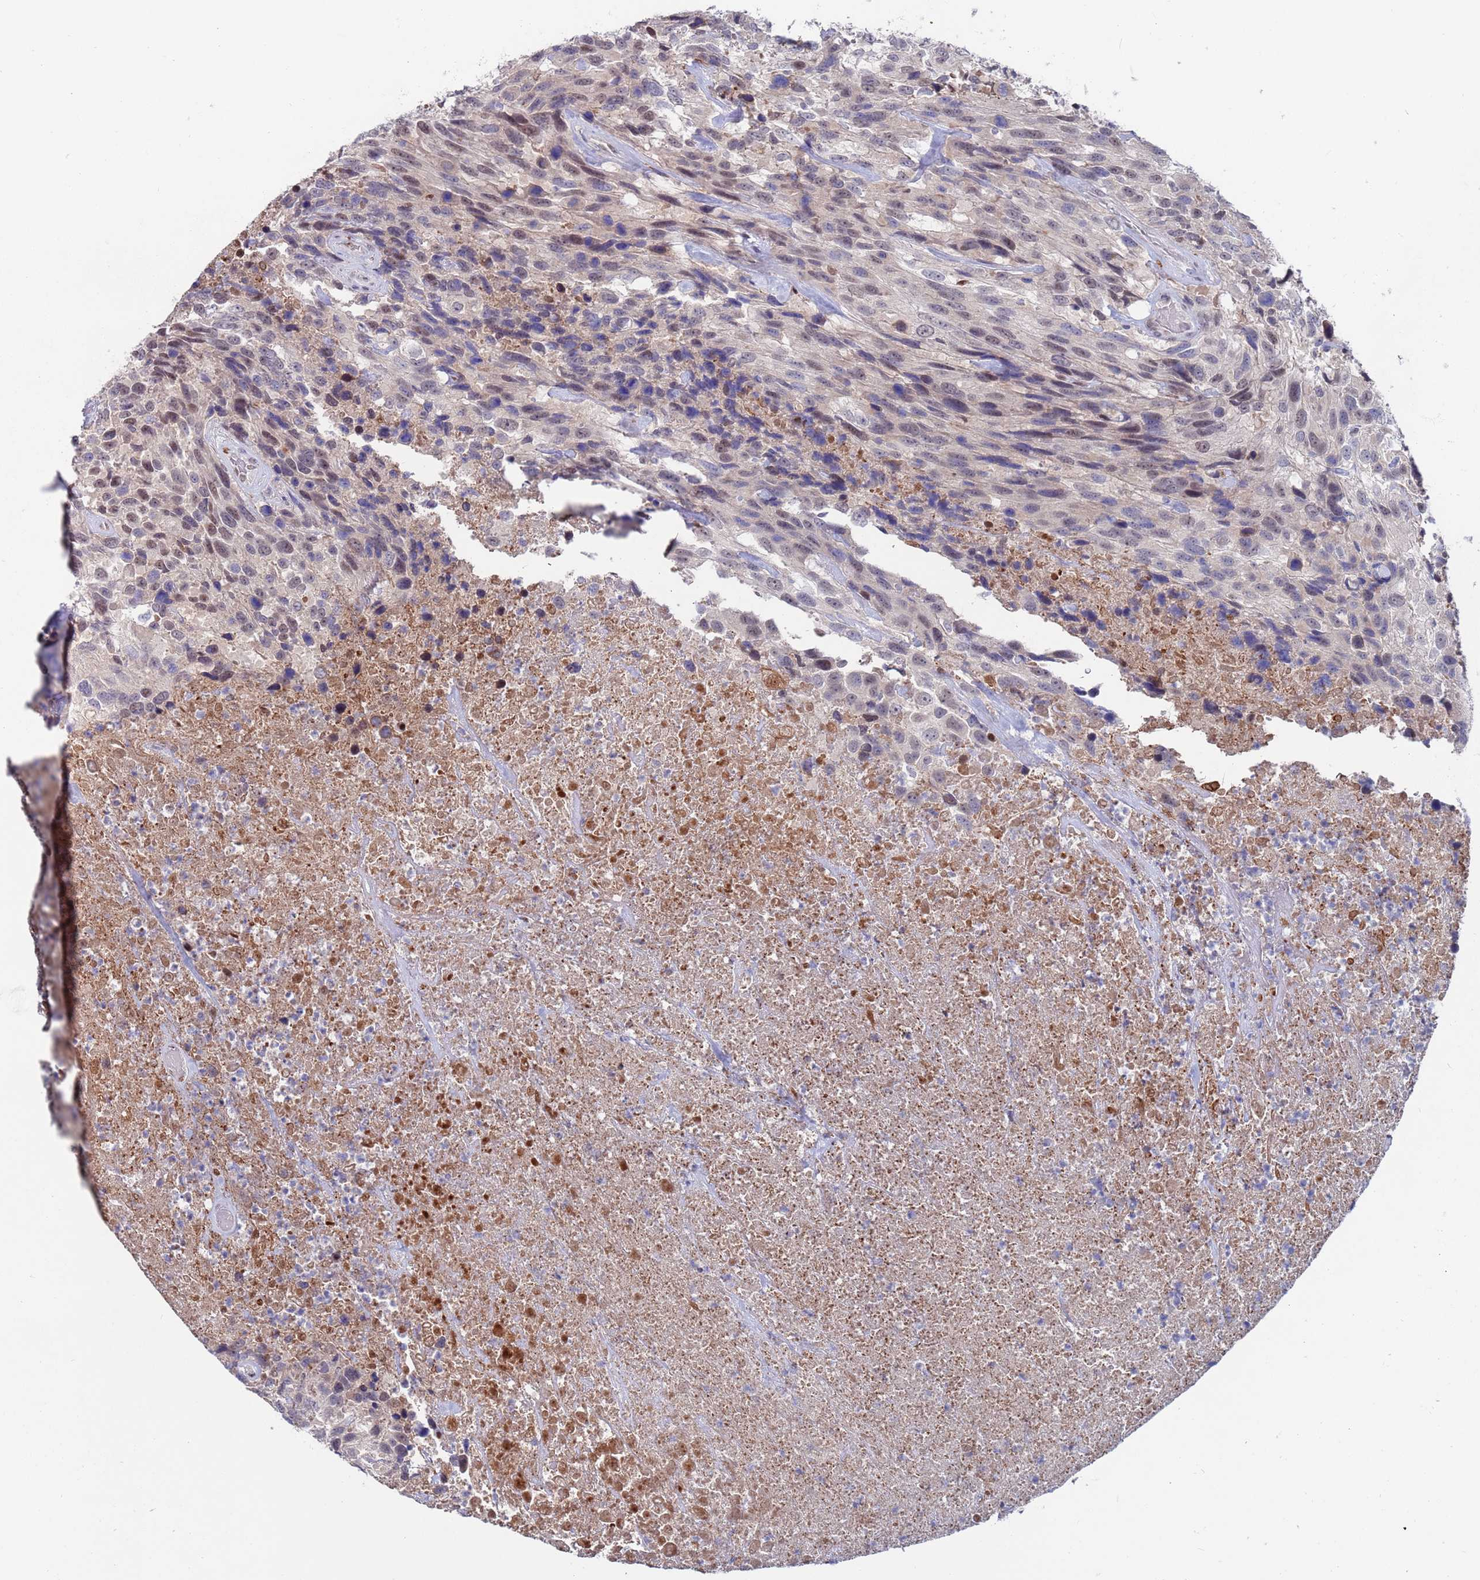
{"staining": {"intensity": "weak", "quantity": "25%-75%", "location": "nuclear"}, "tissue": "urothelial cancer", "cell_type": "Tumor cells", "image_type": "cancer", "snomed": [{"axis": "morphology", "description": "Urothelial carcinoma, High grade"}, {"axis": "topography", "description": "Urinary bladder"}], "caption": "IHC image of urothelial cancer stained for a protein (brown), which demonstrates low levels of weak nuclear staining in about 25%-75% of tumor cells.", "gene": "FBXO27", "patient": {"sex": "female", "age": 70}}